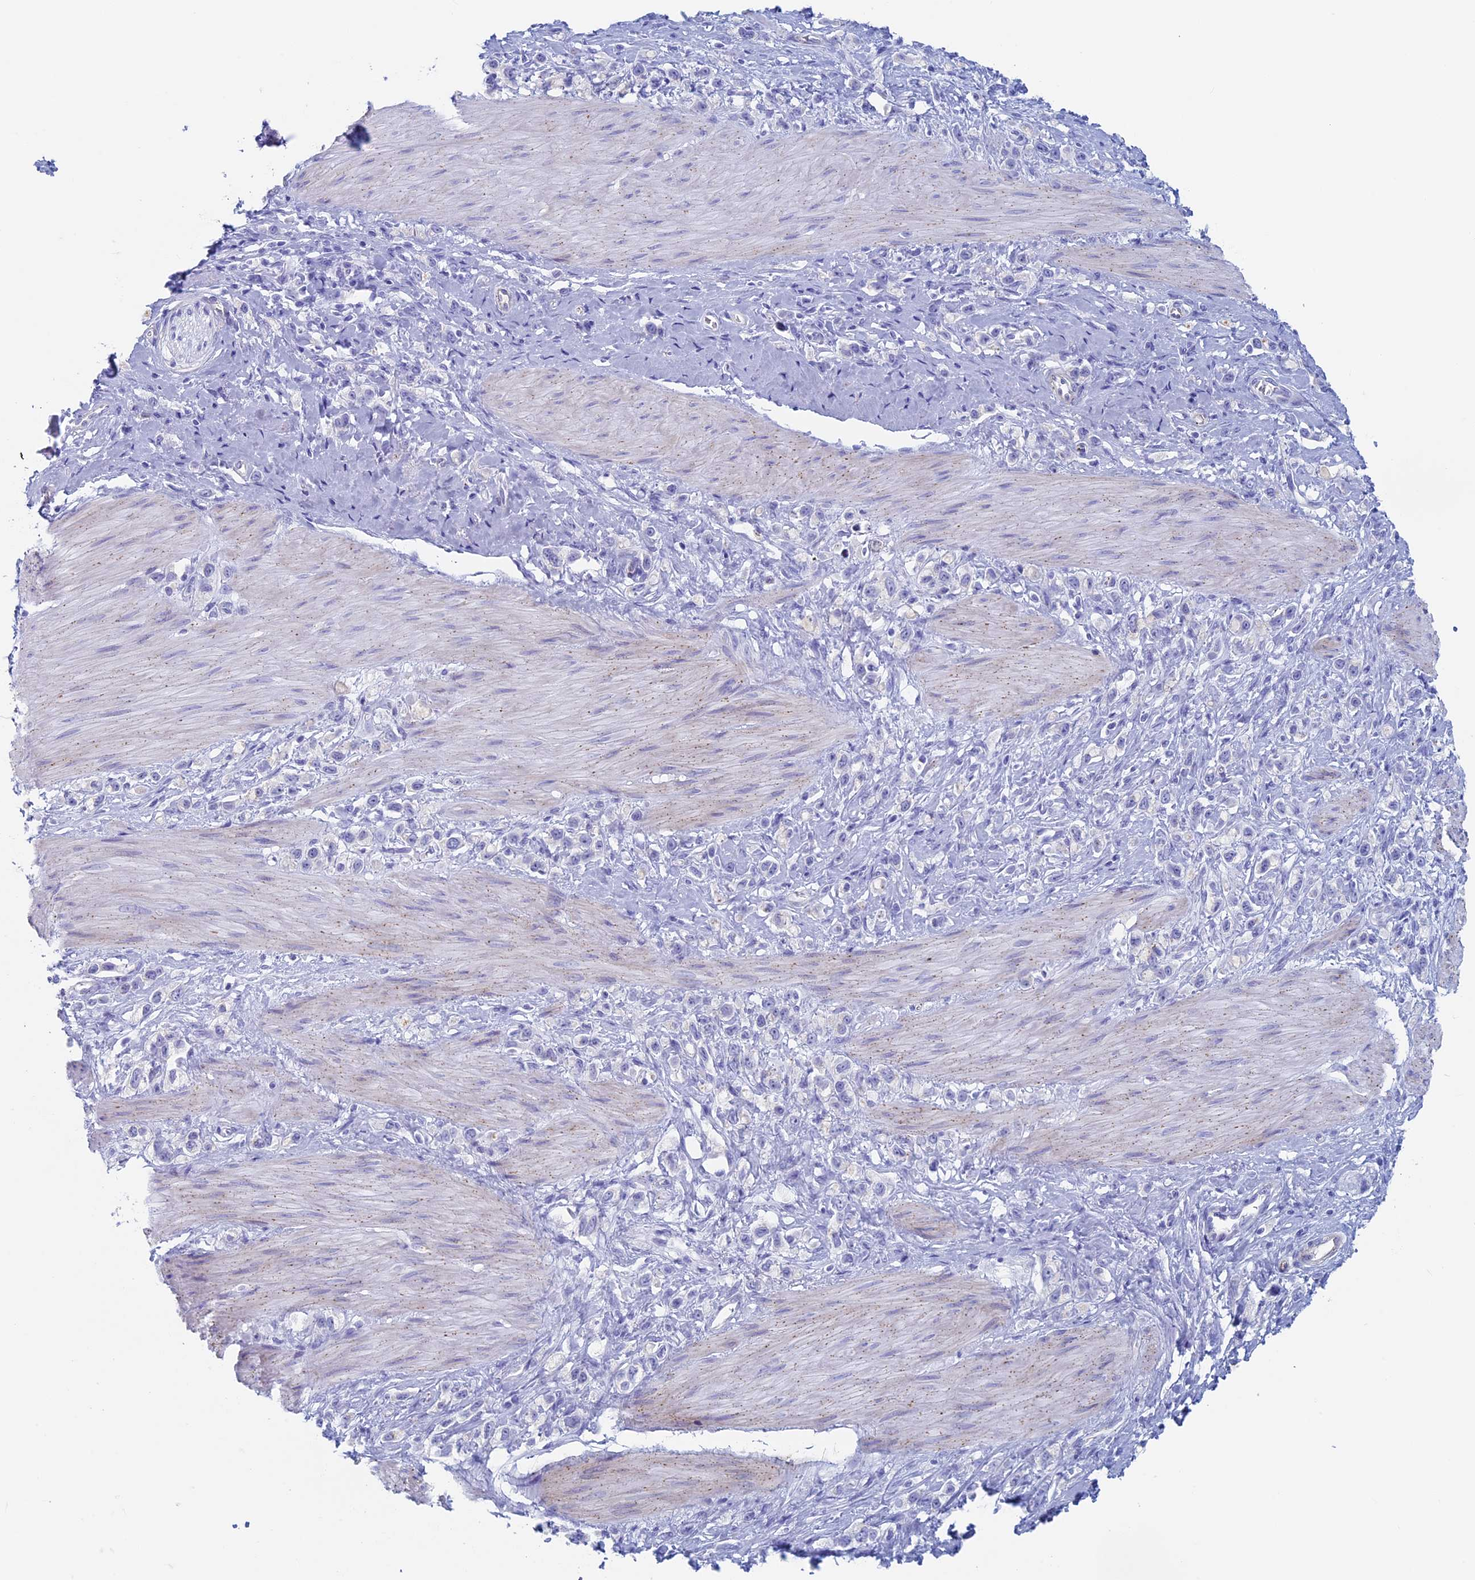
{"staining": {"intensity": "negative", "quantity": "none", "location": "none"}, "tissue": "stomach cancer", "cell_type": "Tumor cells", "image_type": "cancer", "snomed": [{"axis": "morphology", "description": "Adenocarcinoma, NOS"}, {"axis": "topography", "description": "Stomach"}], "caption": "Tumor cells are negative for brown protein staining in stomach adenocarcinoma.", "gene": "MAGEB6", "patient": {"sex": "female", "age": 65}}